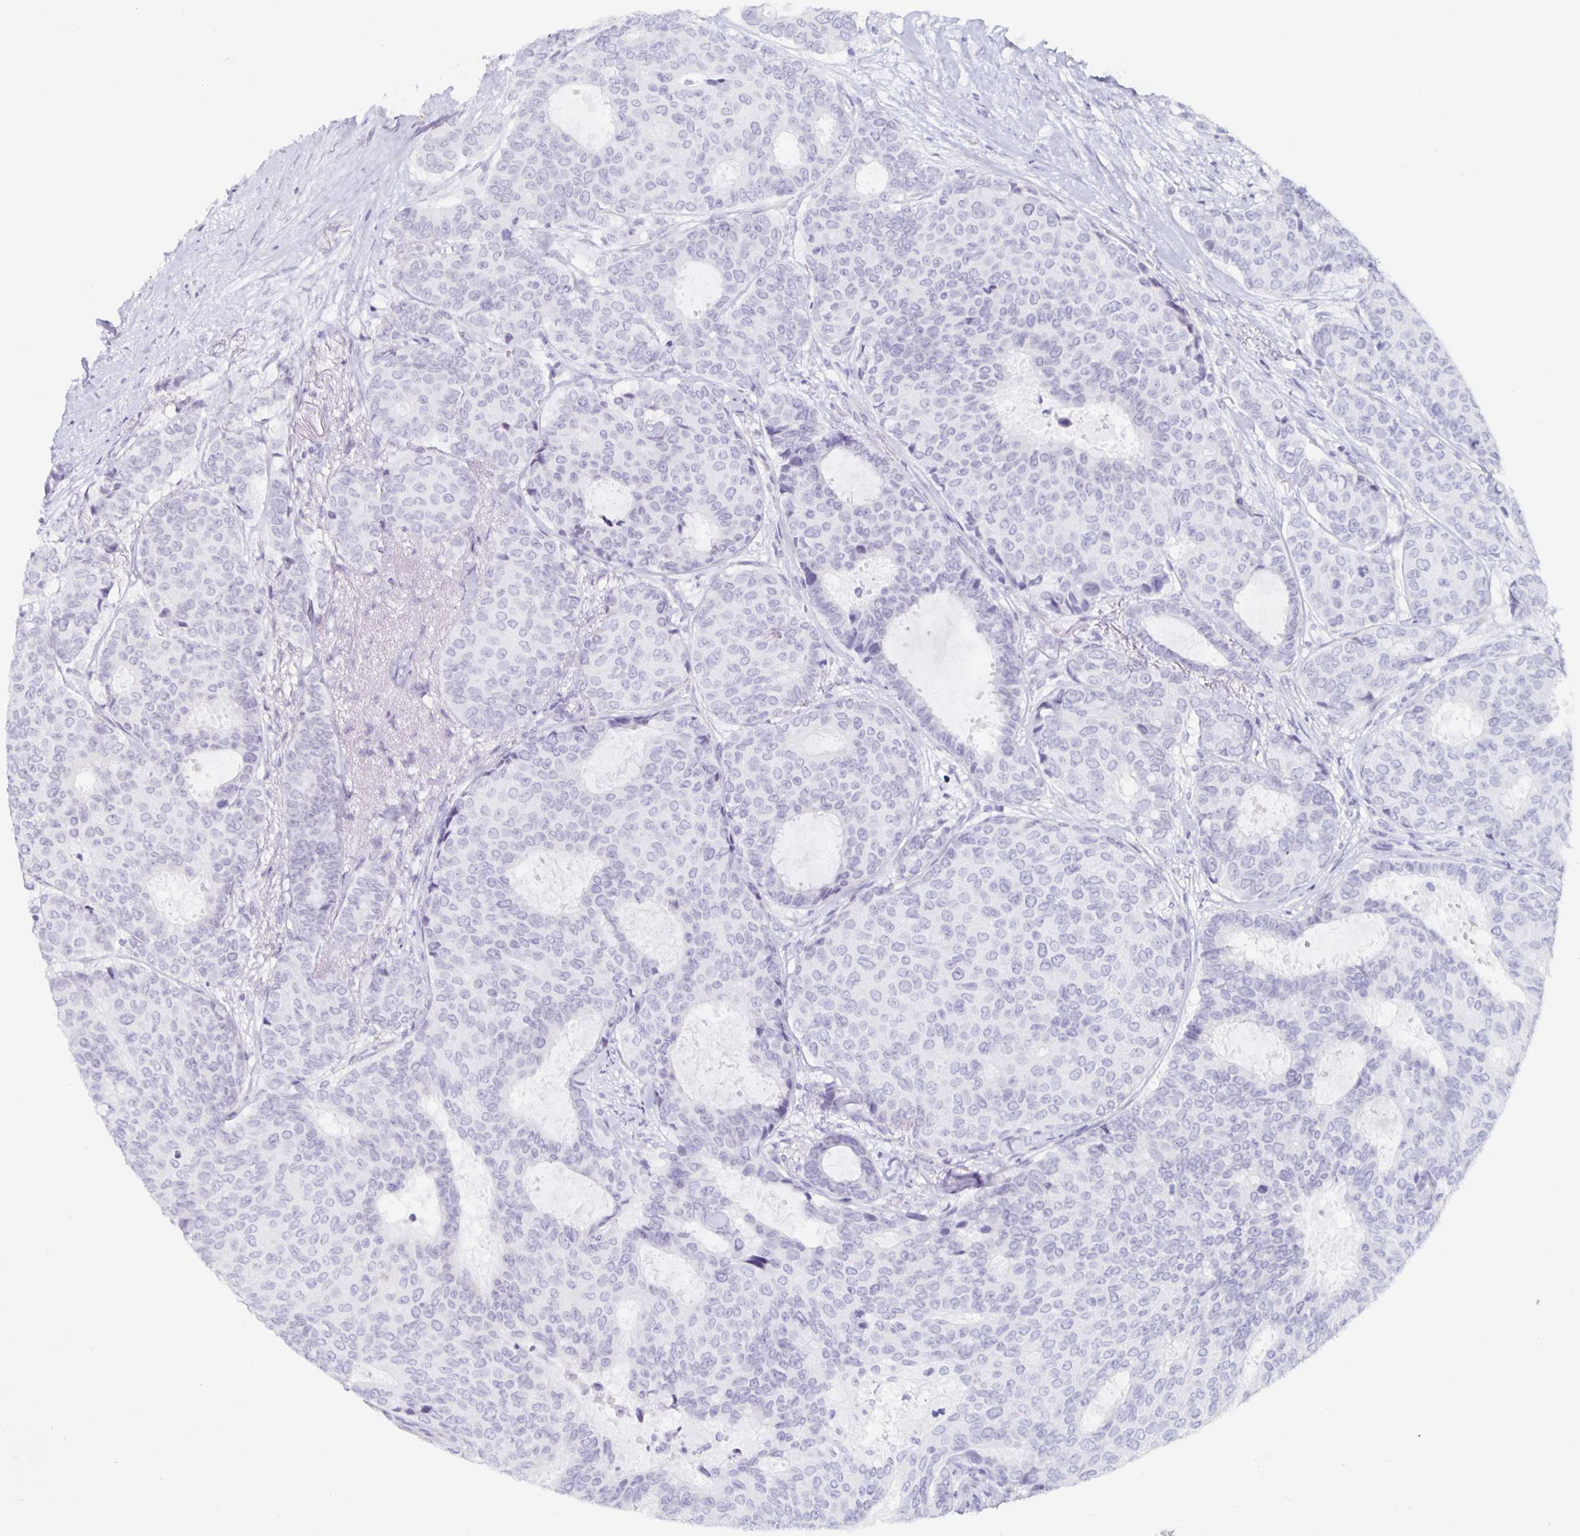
{"staining": {"intensity": "negative", "quantity": "none", "location": "none"}, "tissue": "breast cancer", "cell_type": "Tumor cells", "image_type": "cancer", "snomed": [{"axis": "morphology", "description": "Duct carcinoma"}, {"axis": "topography", "description": "Breast"}], "caption": "High power microscopy micrograph of an immunohistochemistry micrograph of breast intraductal carcinoma, revealing no significant staining in tumor cells. (Stains: DAB (3,3'-diaminobenzidine) immunohistochemistry with hematoxylin counter stain, Microscopy: brightfield microscopy at high magnification).", "gene": "KCNQ2", "patient": {"sex": "female", "age": 75}}